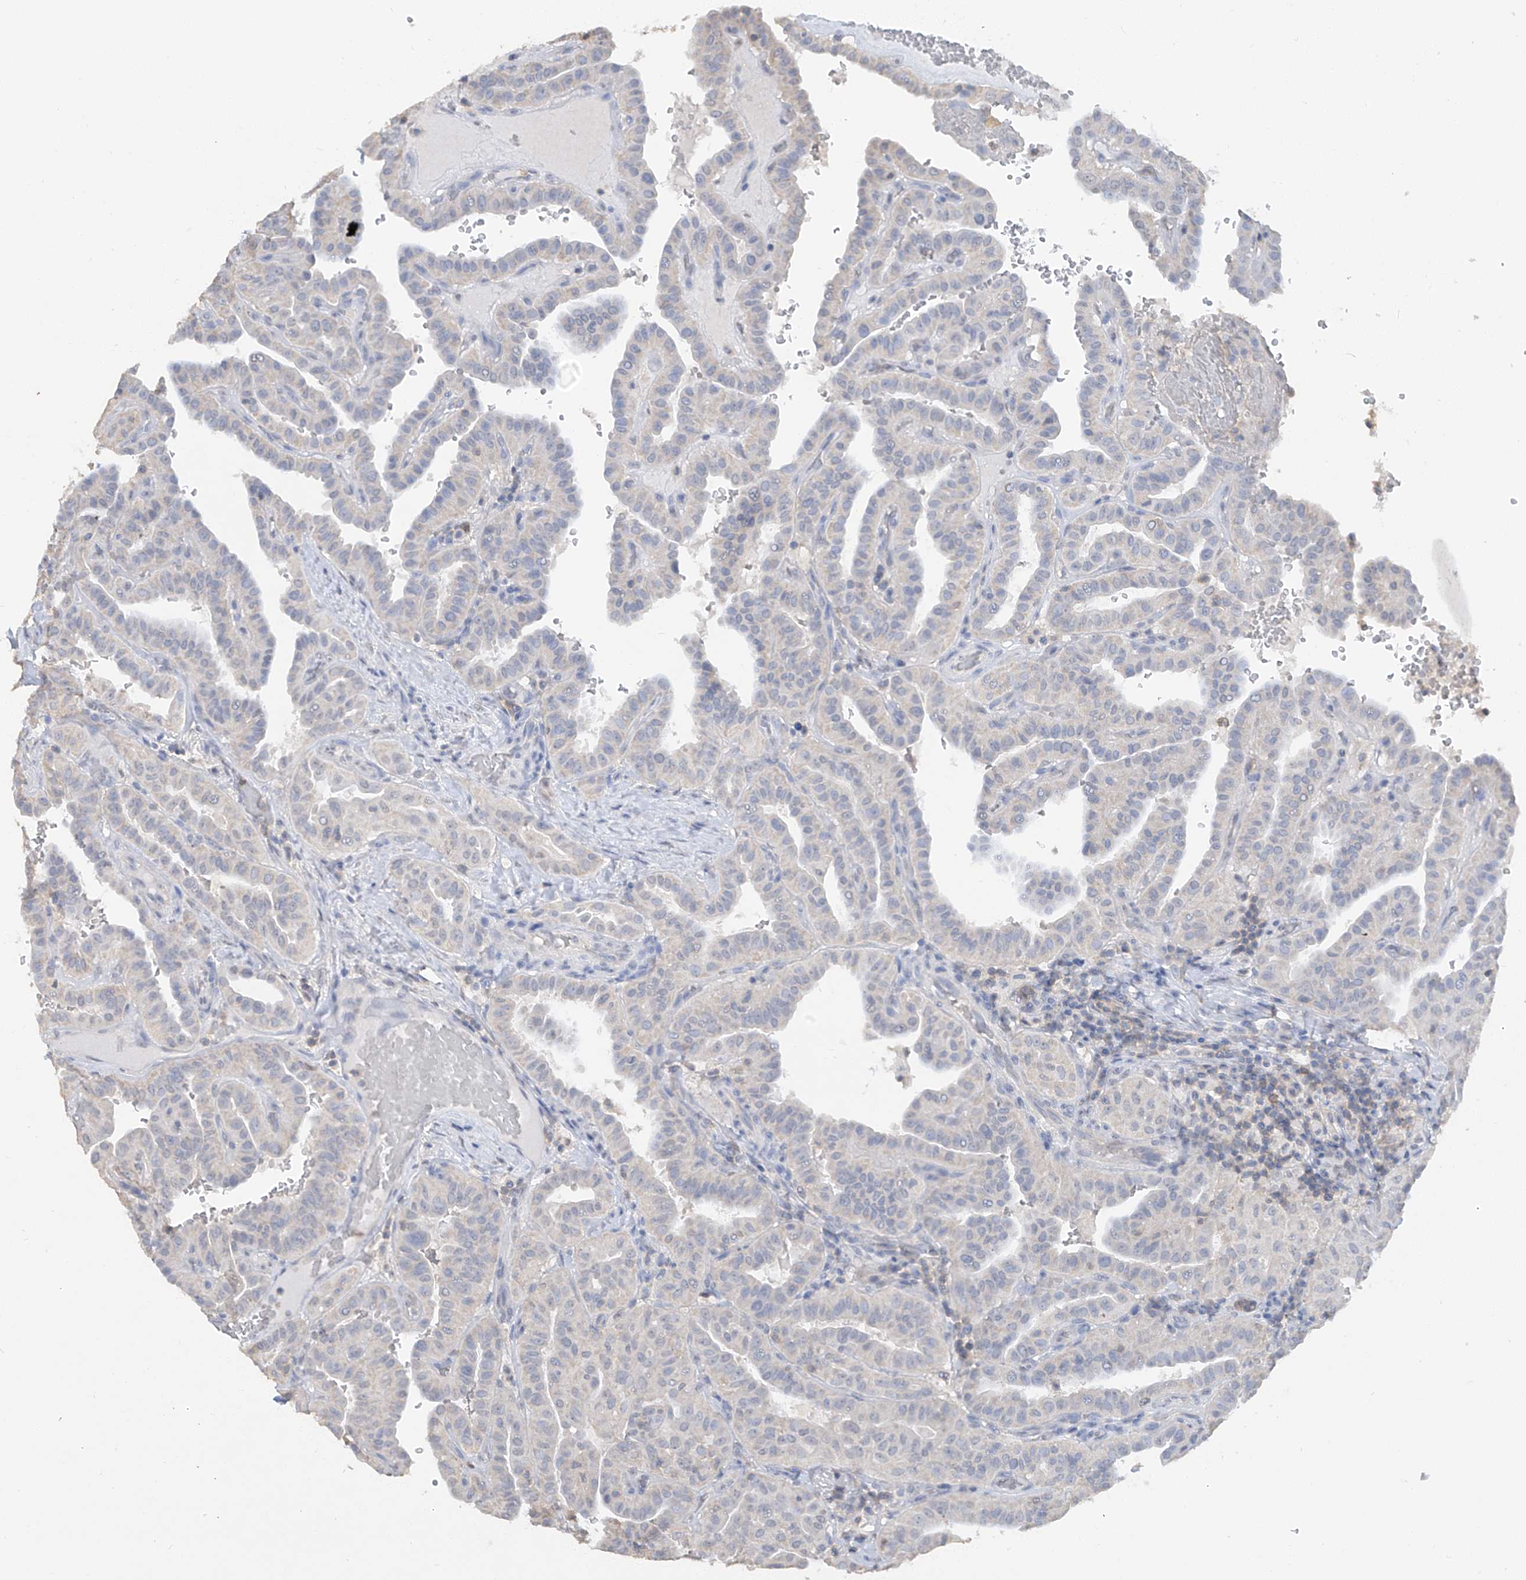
{"staining": {"intensity": "negative", "quantity": "none", "location": "none"}, "tissue": "thyroid cancer", "cell_type": "Tumor cells", "image_type": "cancer", "snomed": [{"axis": "morphology", "description": "Papillary adenocarcinoma, NOS"}, {"axis": "topography", "description": "Thyroid gland"}], "caption": "This is a micrograph of immunohistochemistry (IHC) staining of thyroid cancer (papillary adenocarcinoma), which shows no positivity in tumor cells. (Stains: DAB (3,3'-diaminobenzidine) IHC with hematoxylin counter stain, Microscopy: brightfield microscopy at high magnification).", "gene": "HAS3", "patient": {"sex": "male", "age": 77}}